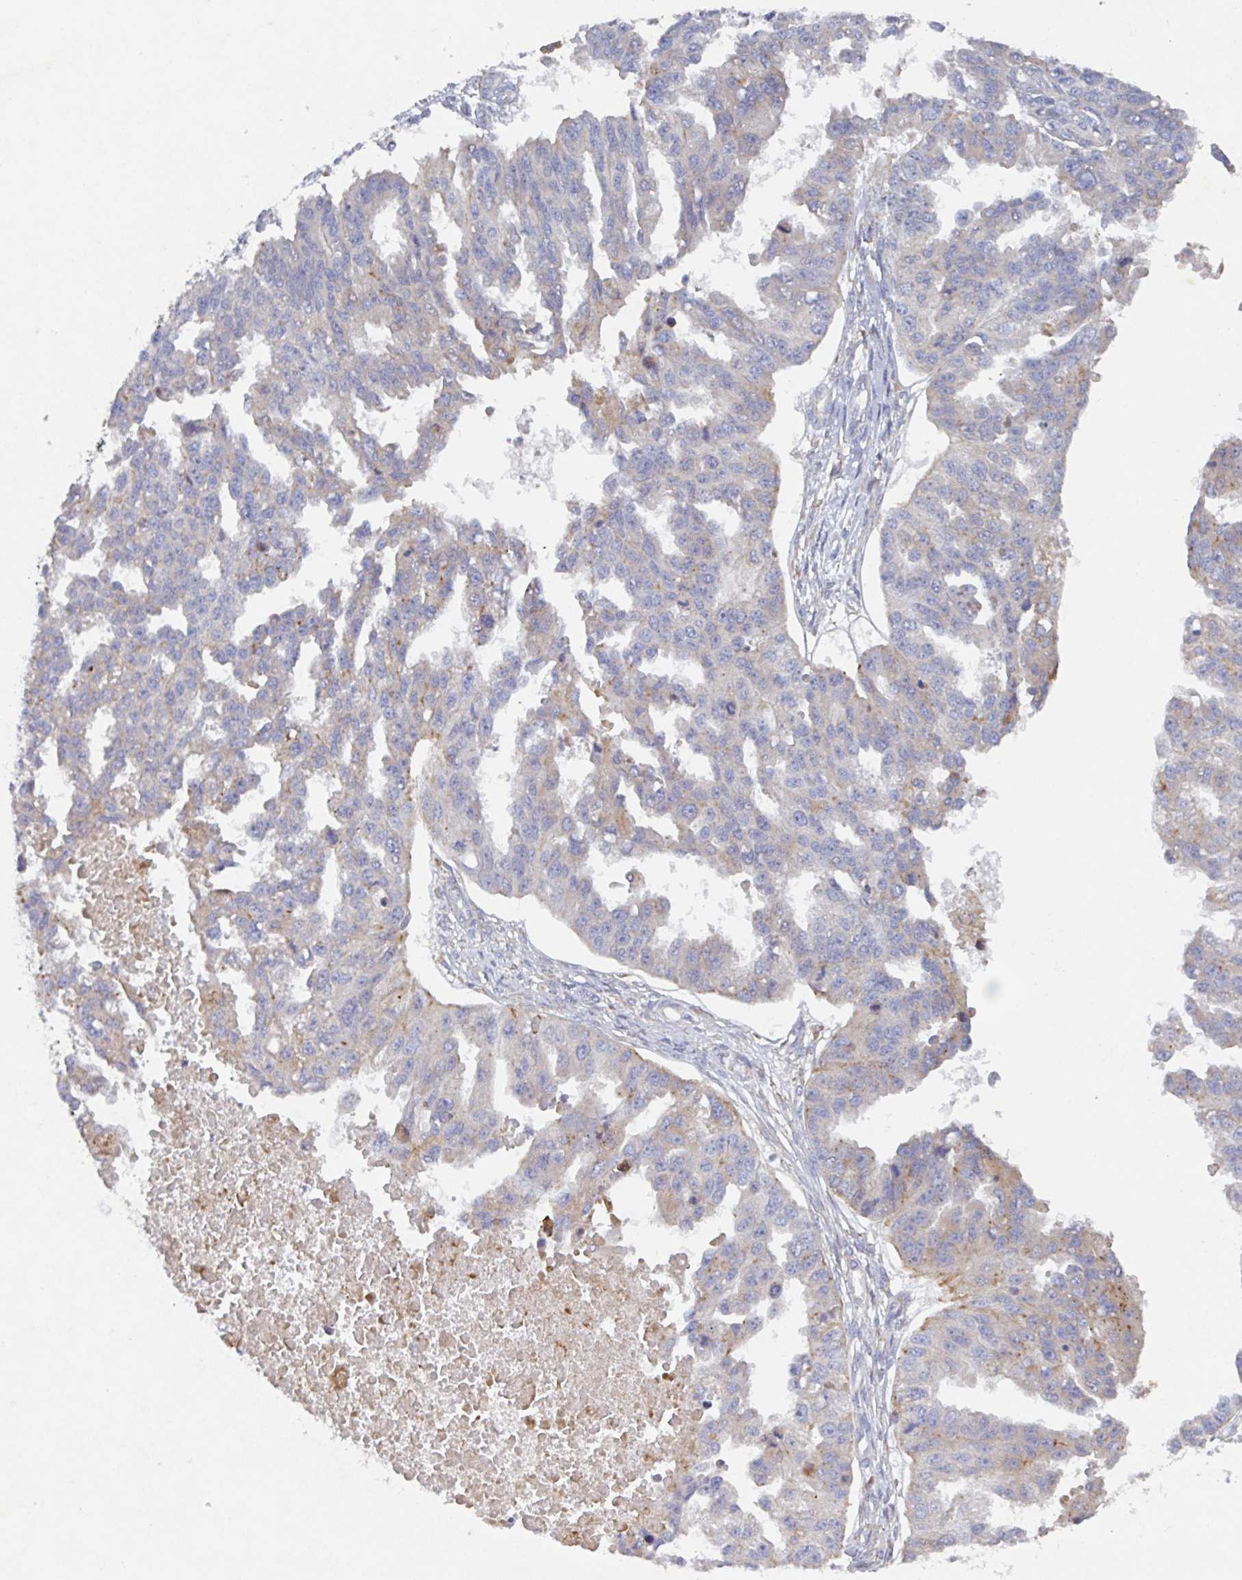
{"staining": {"intensity": "moderate", "quantity": "<25%", "location": "cytoplasmic/membranous"}, "tissue": "ovarian cancer", "cell_type": "Tumor cells", "image_type": "cancer", "snomed": [{"axis": "morphology", "description": "Cystadenocarcinoma, serous, NOS"}, {"axis": "topography", "description": "Ovary"}], "caption": "An immunohistochemistry histopathology image of neoplastic tissue is shown. Protein staining in brown highlights moderate cytoplasmic/membranous positivity in ovarian cancer within tumor cells. (brown staining indicates protein expression, while blue staining denotes nuclei).", "gene": "MANBA", "patient": {"sex": "female", "age": 58}}